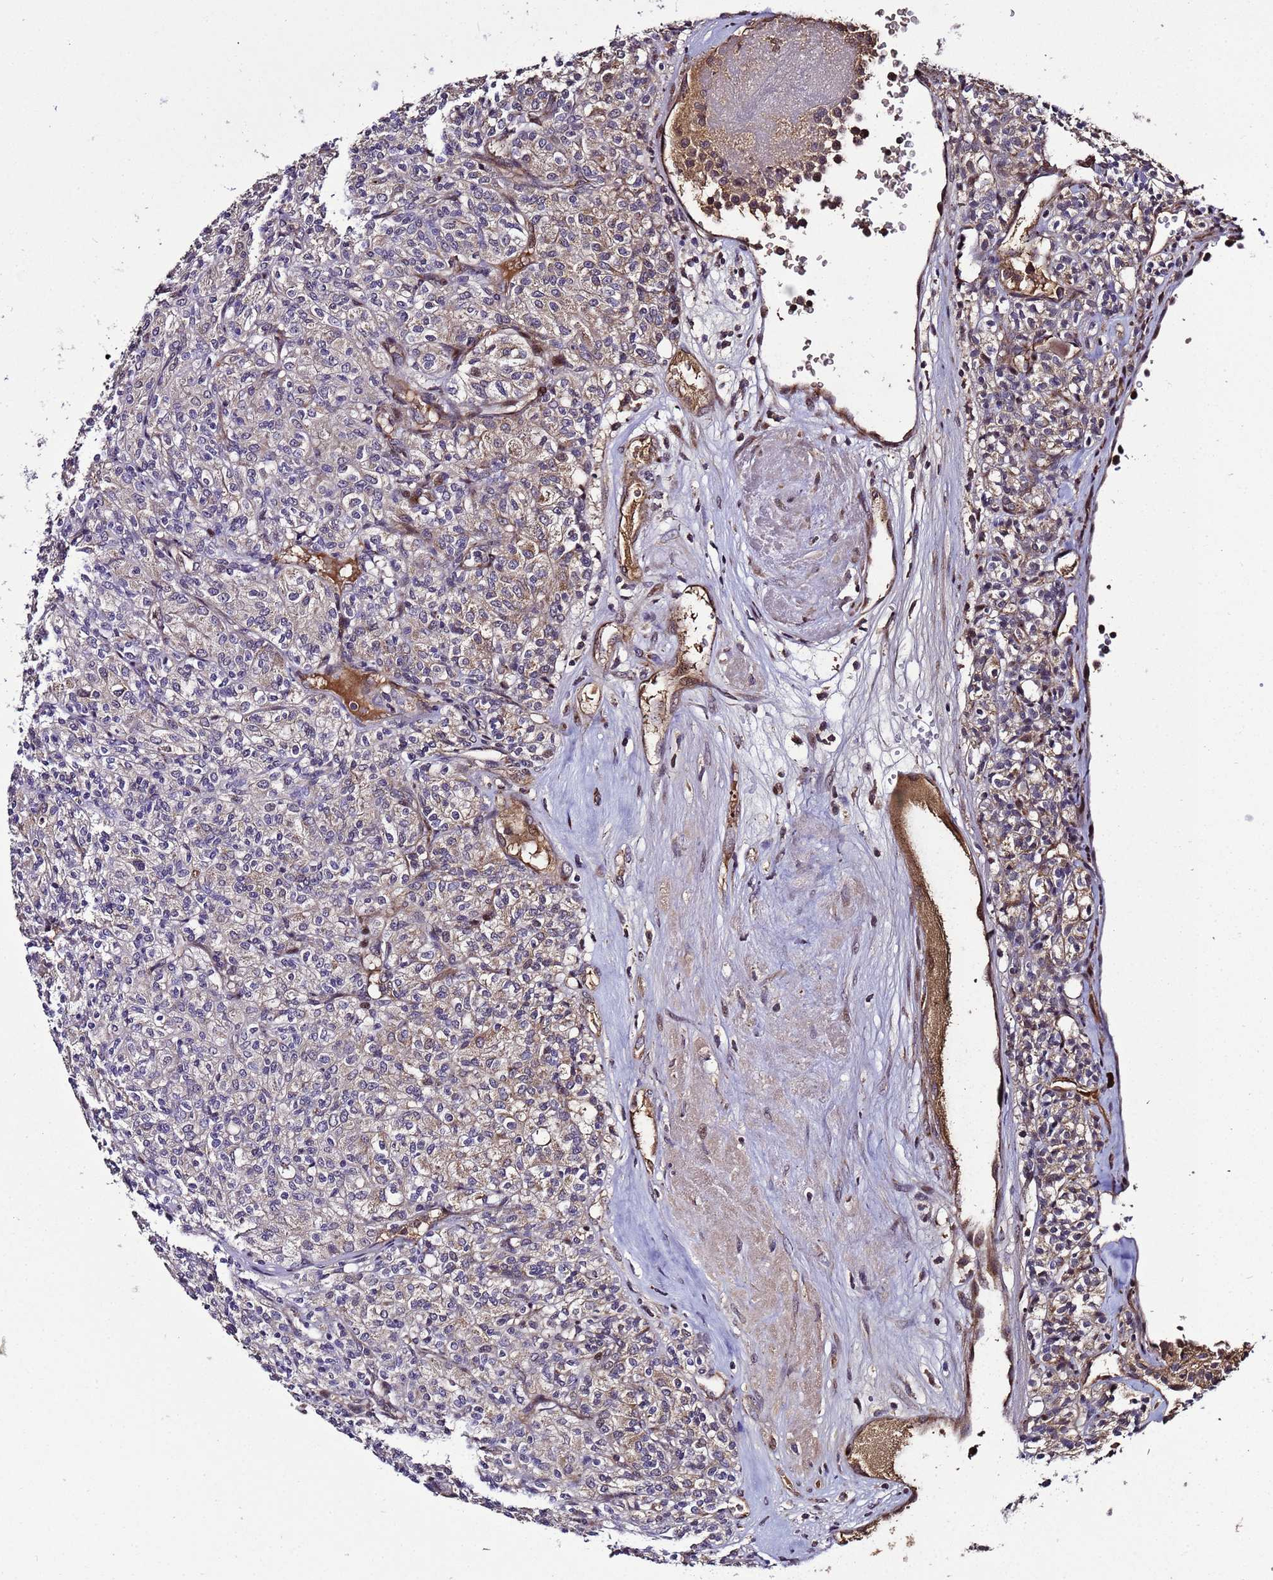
{"staining": {"intensity": "weak", "quantity": "<25%", "location": "cytoplasmic/membranous"}, "tissue": "renal cancer", "cell_type": "Tumor cells", "image_type": "cancer", "snomed": [{"axis": "morphology", "description": "Adenocarcinoma, NOS"}, {"axis": "topography", "description": "Kidney"}], "caption": "Tumor cells are negative for brown protein staining in renal cancer. (DAB immunohistochemistry, high magnification).", "gene": "WNK4", "patient": {"sex": "male", "age": 77}}